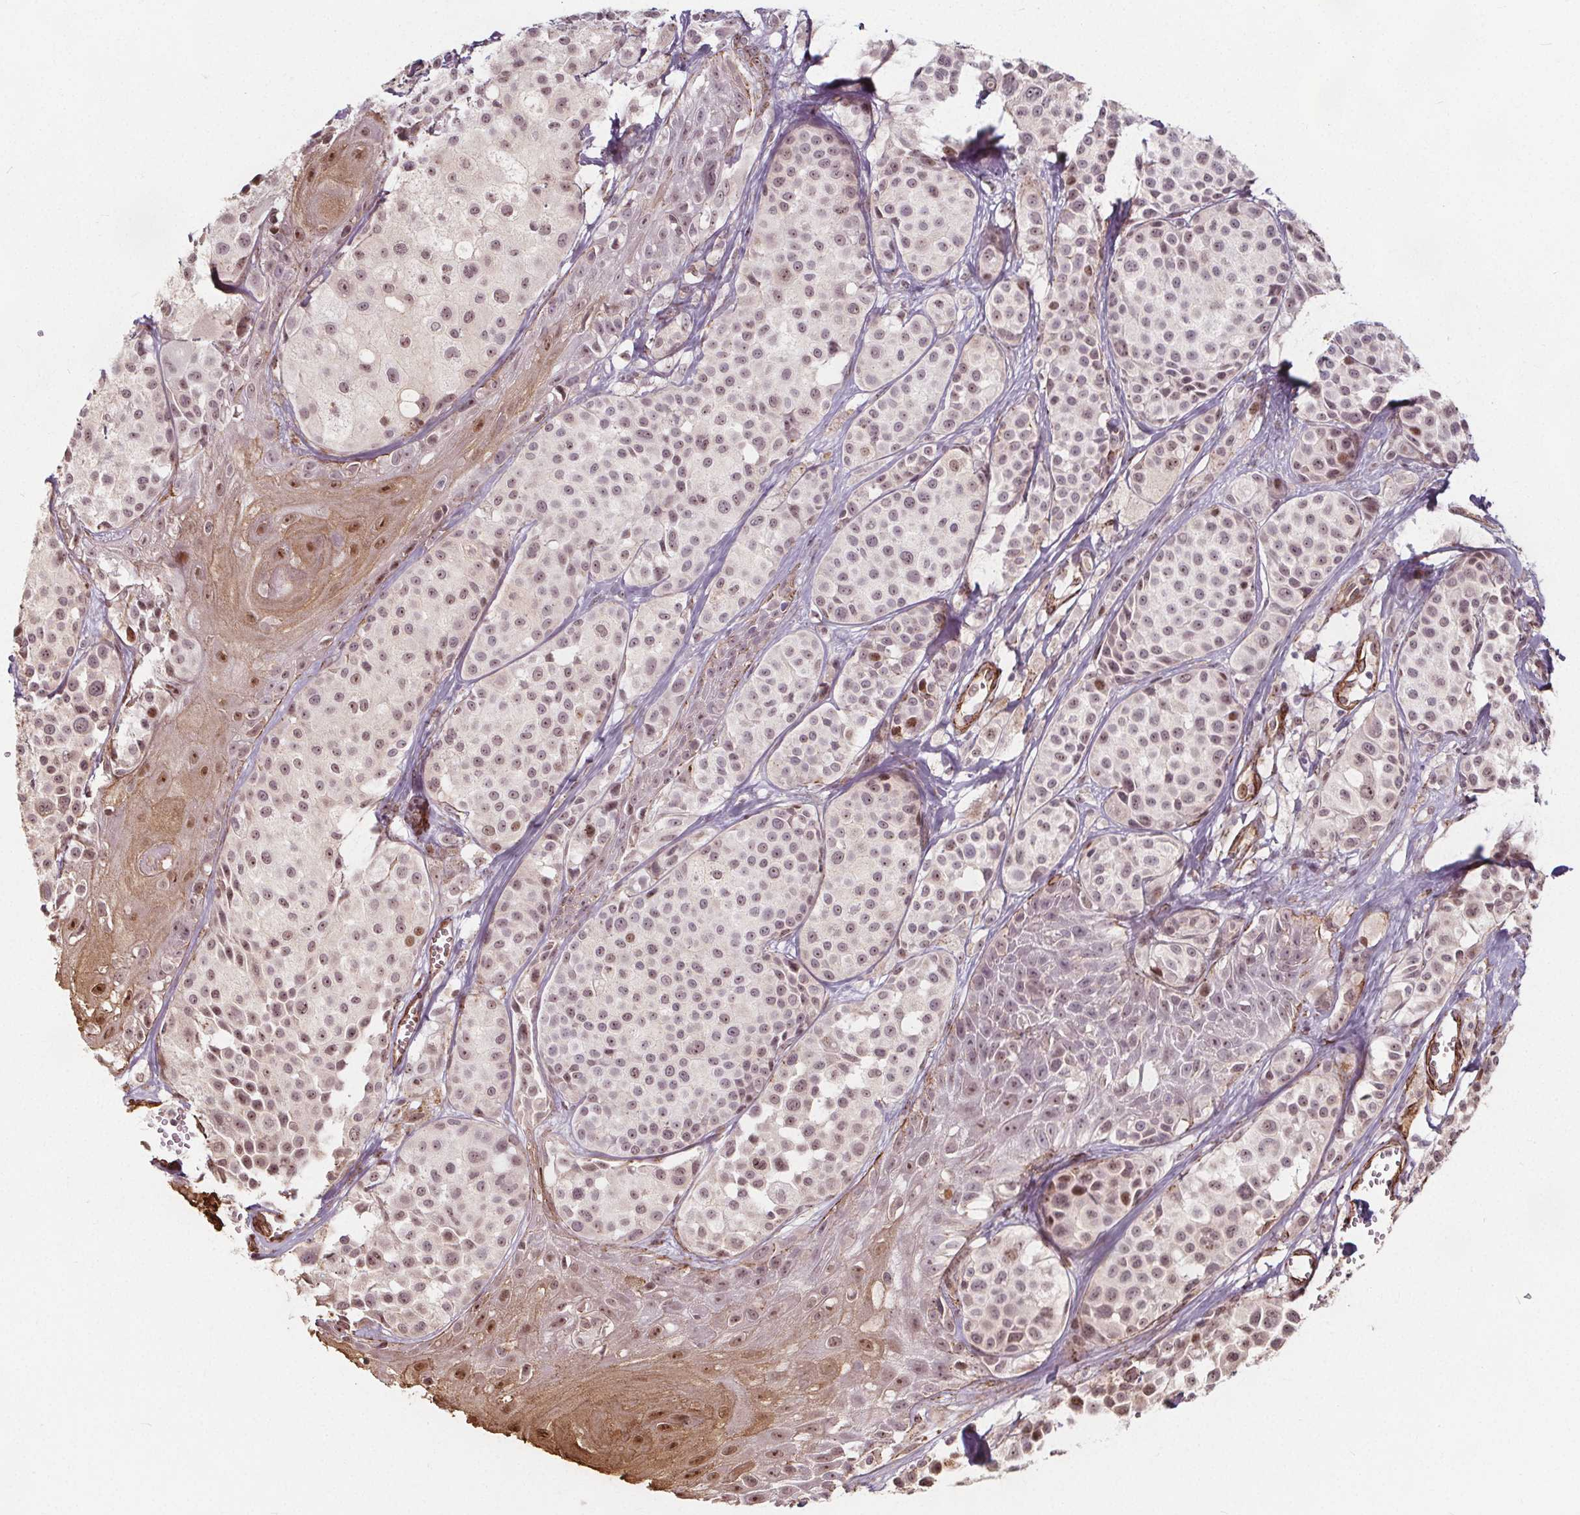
{"staining": {"intensity": "weak", "quantity": ">75%", "location": "nuclear"}, "tissue": "melanoma", "cell_type": "Tumor cells", "image_type": "cancer", "snomed": [{"axis": "morphology", "description": "Malignant melanoma, NOS"}, {"axis": "topography", "description": "Skin"}], "caption": "About >75% of tumor cells in human melanoma exhibit weak nuclear protein positivity as visualized by brown immunohistochemical staining.", "gene": "HAS1", "patient": {"sex": "male", "age": 77}}